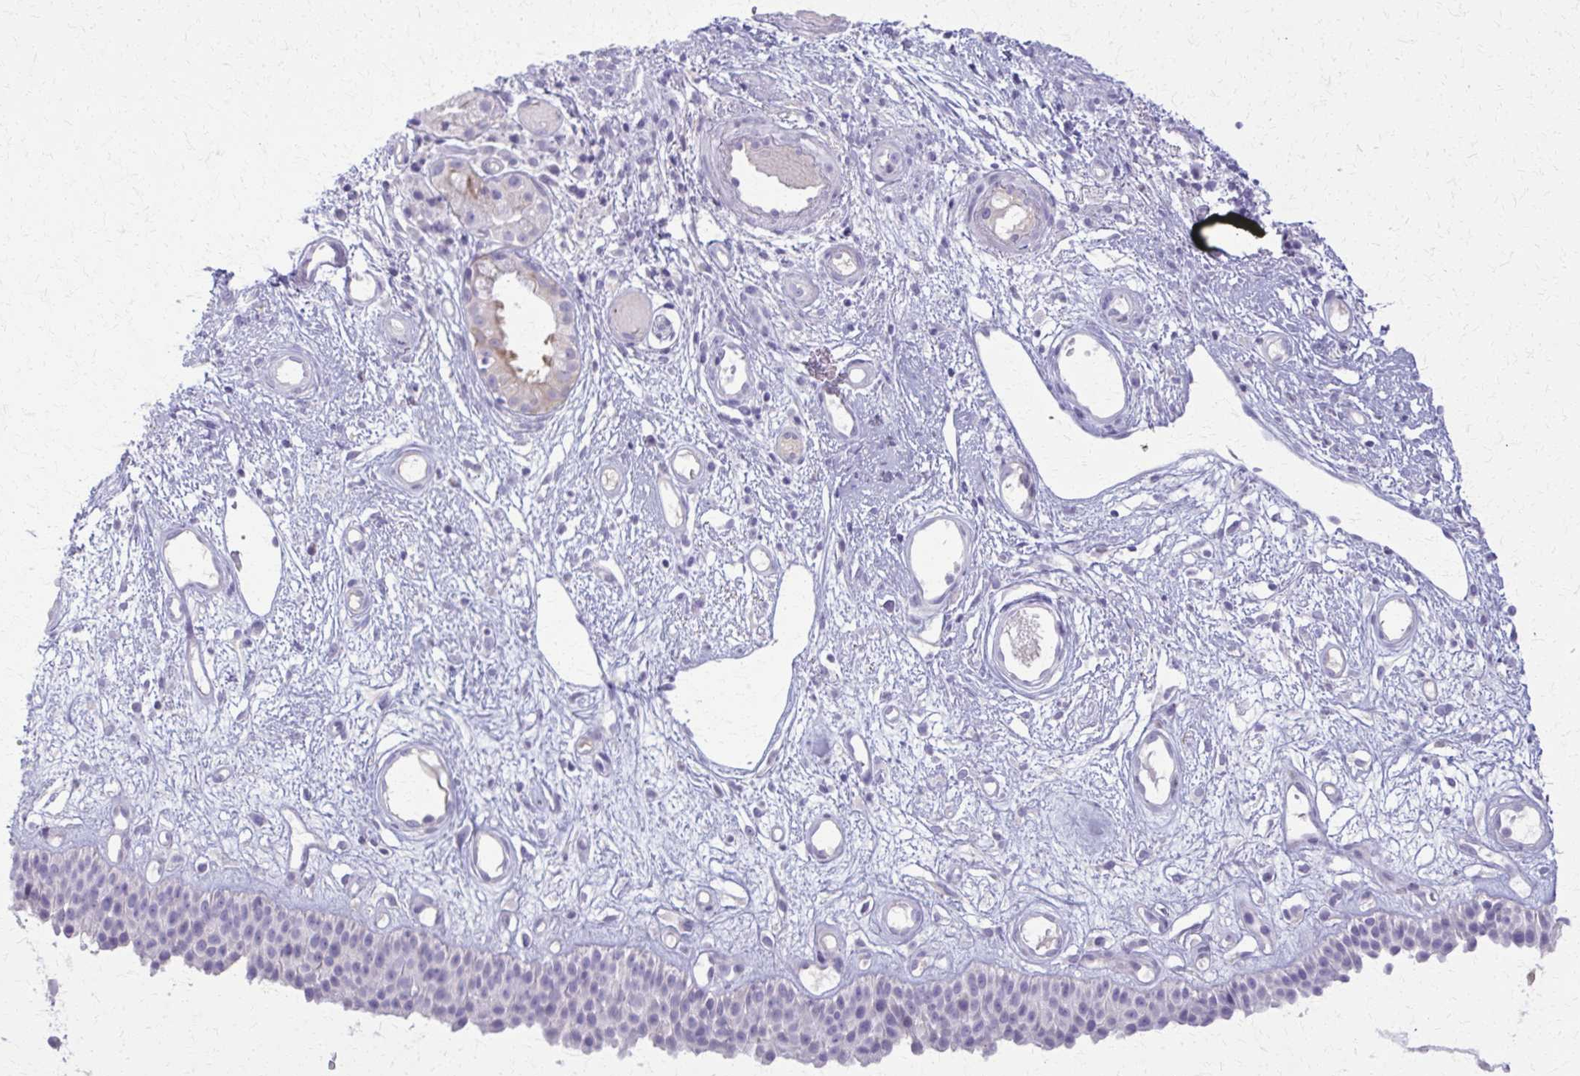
{"staining": {"intensity": "moderate", "quantity": "<25%", "location": "cytoplasmic/membranous"}, "tissue": "nasopharynx", "cell_type": "Respiratory epithelial cells", "image_type": "normal", "snomed": [{"axis": "morphology", "description": "Normal tissue, NOS"}, {"axis": "morphology", "description": "Inflammation, NOS"}, {"axis": "topography", "description": "Nasopharynx"}], "caption": "An immunohistochemistry photomicrograph of unremarkable tissue is shown. Protein staining in brown shows moderate cytoplasmic/membranous positivity in nasopharynx within respiratory epithelial cells.", "gene": "ENSG00000275249", "patient": {"sex": "male", "age": 54}}